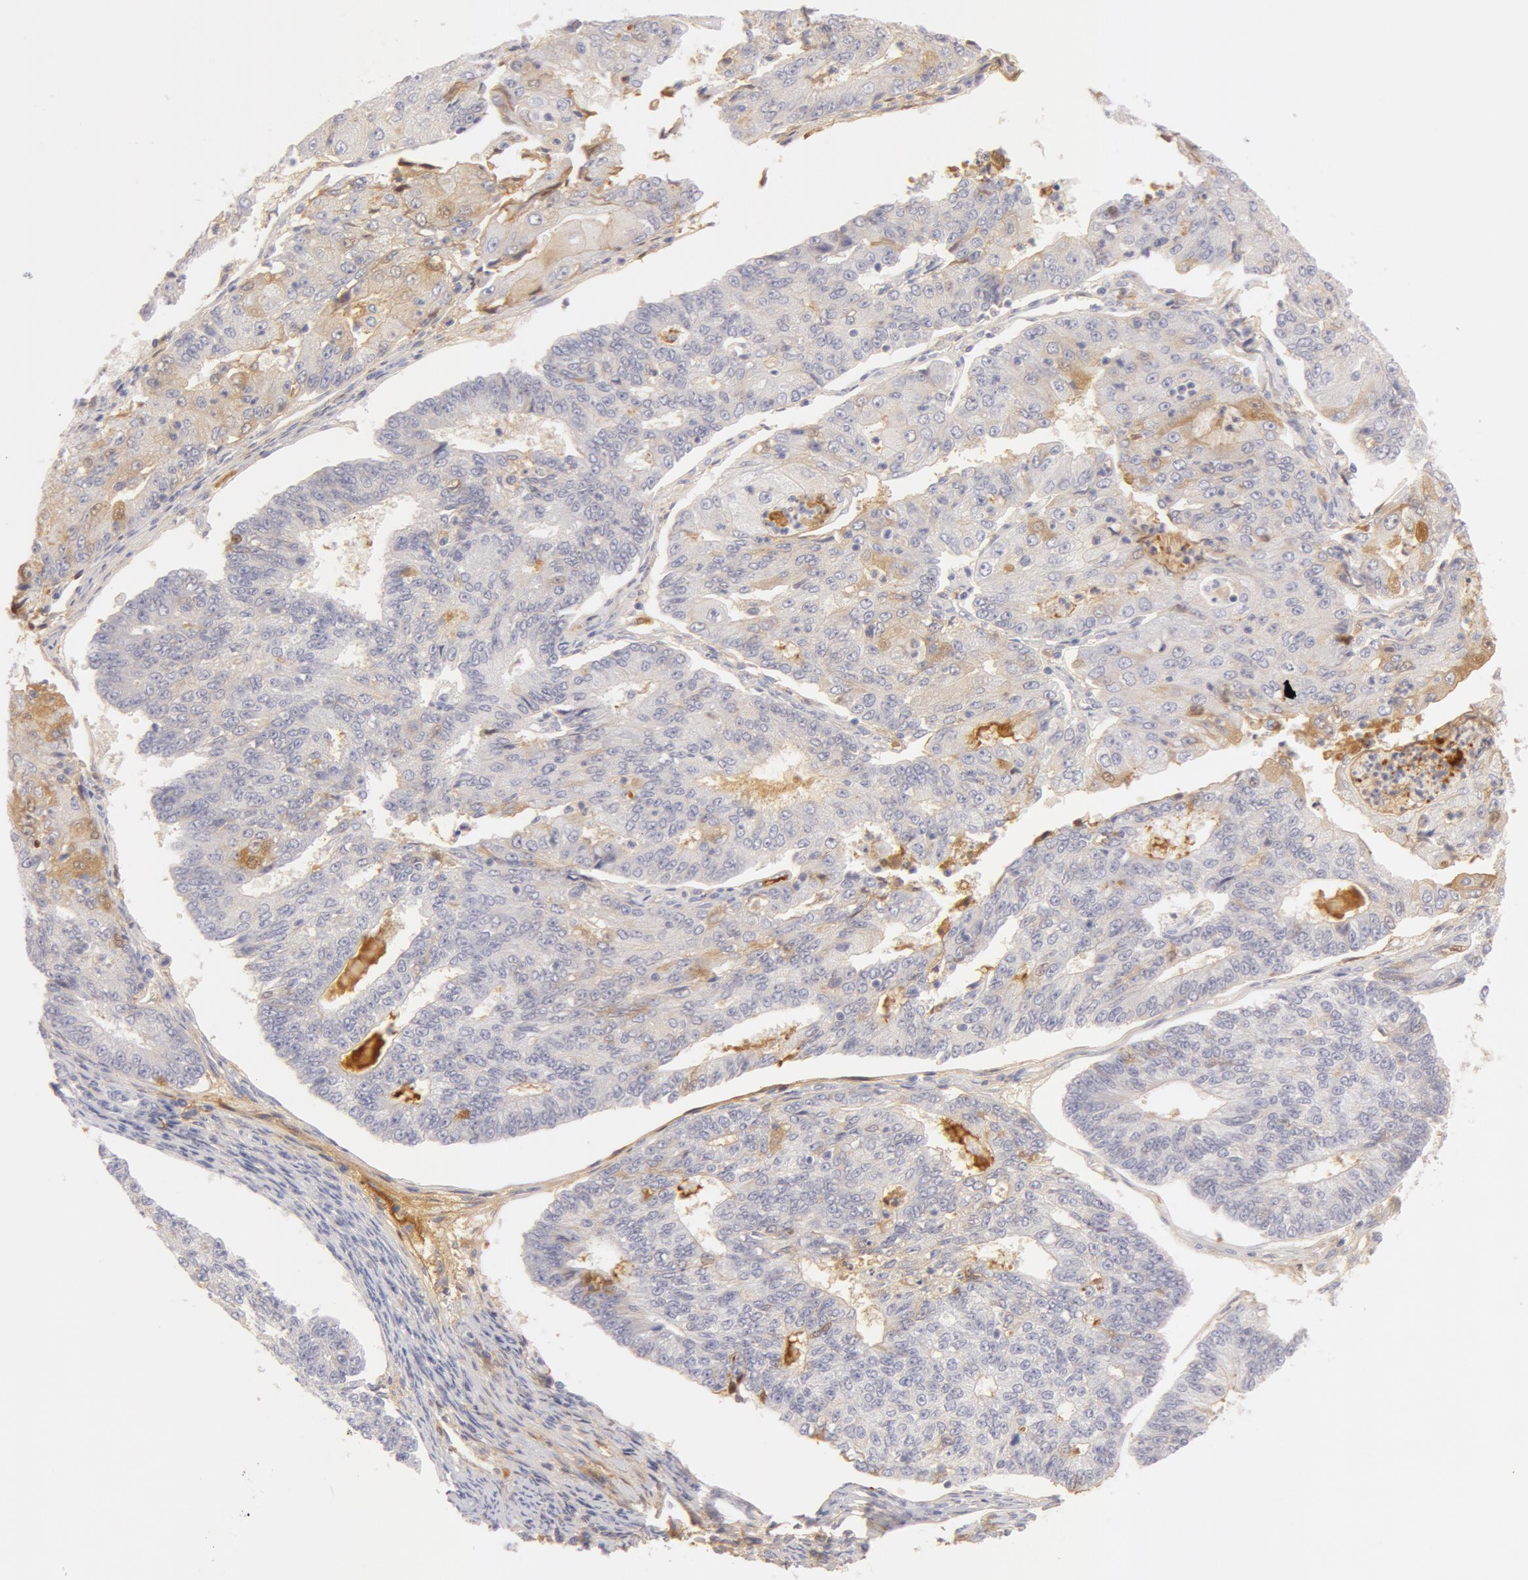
{"staining": {"intensity": "negative", "quantity": "none", "location": "none"}, "tissue": "endometrial cancer", "cell_type": "Tumor cells", "image_type": "cancer", "snomed": [{"axis": "morphology", "description": "Adenocarcinoma, NOS"}, {"axis": "topography", "description": "Endometrium"}], "caption": "This is an IHC photomicrograph of endometrial adenocarcinoma. There is no expression in tumor cells.", "gene": "AHSG", "patient": {"sex": "female", "age": 56}}